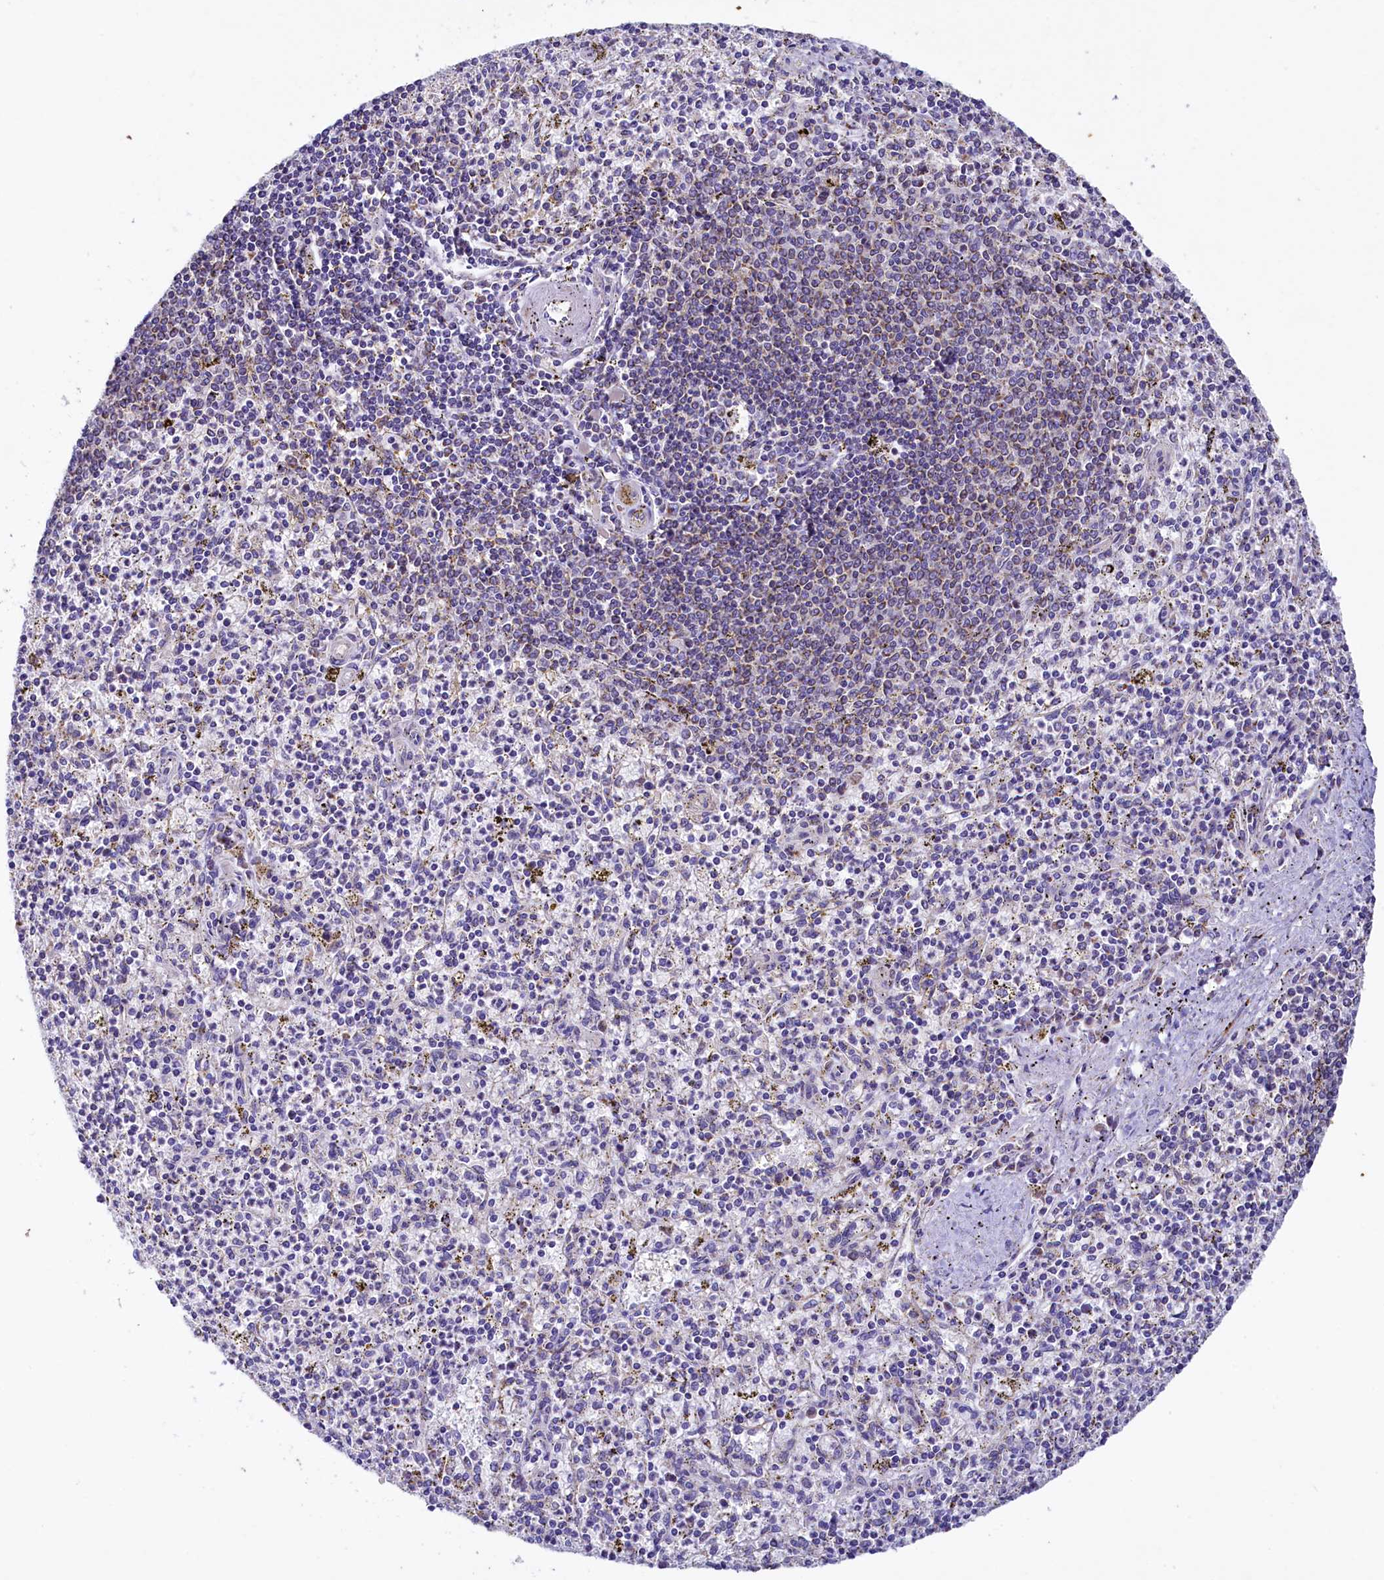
{"staining": {"intensity": "negative", "quantity": "none", "location": "none"}, "tissue": "spleen", "cell_type": "Cells in red pulp", "image_type": "normal", "snomed": [{"axis": "morphology", "description": "Normal tissue, NOS"}, {"axis": "topography", "description": "Spleen"}], "caption": "High power microscopy photomicrograph of an immunohistochemistry histopathology image of unremarkable spleen, revealing no significant staining in cells in red pulp.", "gene": "IDH3A", "patient": {"sex": "male", "age": 72}}